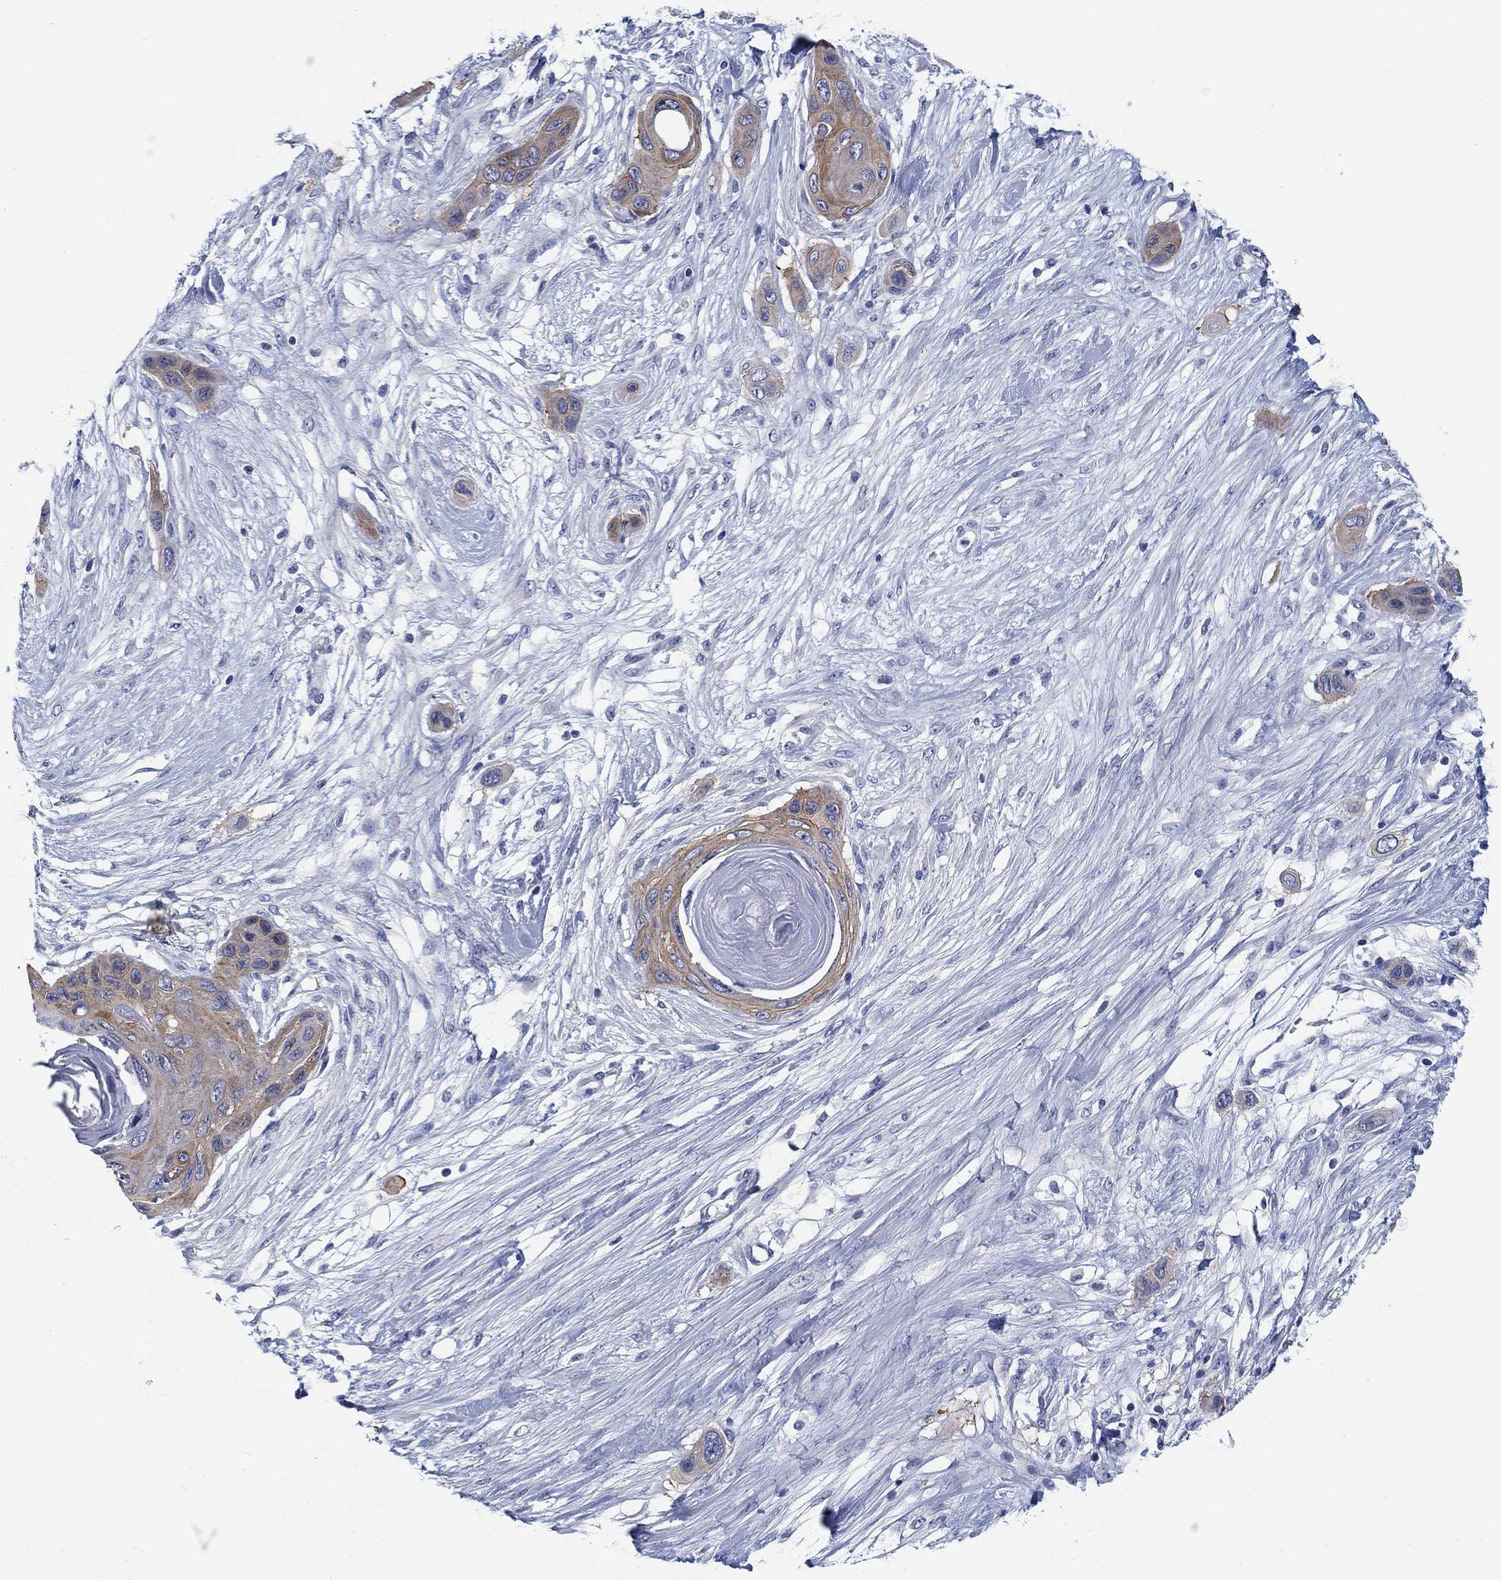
{"staining": {"intensity": "weak", "quantity": "25%-75%", "location": "cytoplasmic/membranous"}, "tissue": "skin cancer", "cell_type": "Tumor cells", "image_type": "cancer", "snomed": [{"axis": "morphology", "description": "Squamous cell carcinoma, NOS"}, {"axis": "topography", "description": "Skin"}], "caption": "Skin squamous cell carcinoma was stained to show a protein in brown. There is low levels of weak cytoplasmic/membranous staining in about 25%-75% of tumor cells.", "gene": "CLUL1", "patient": {"sex": "male", "age": 79}}